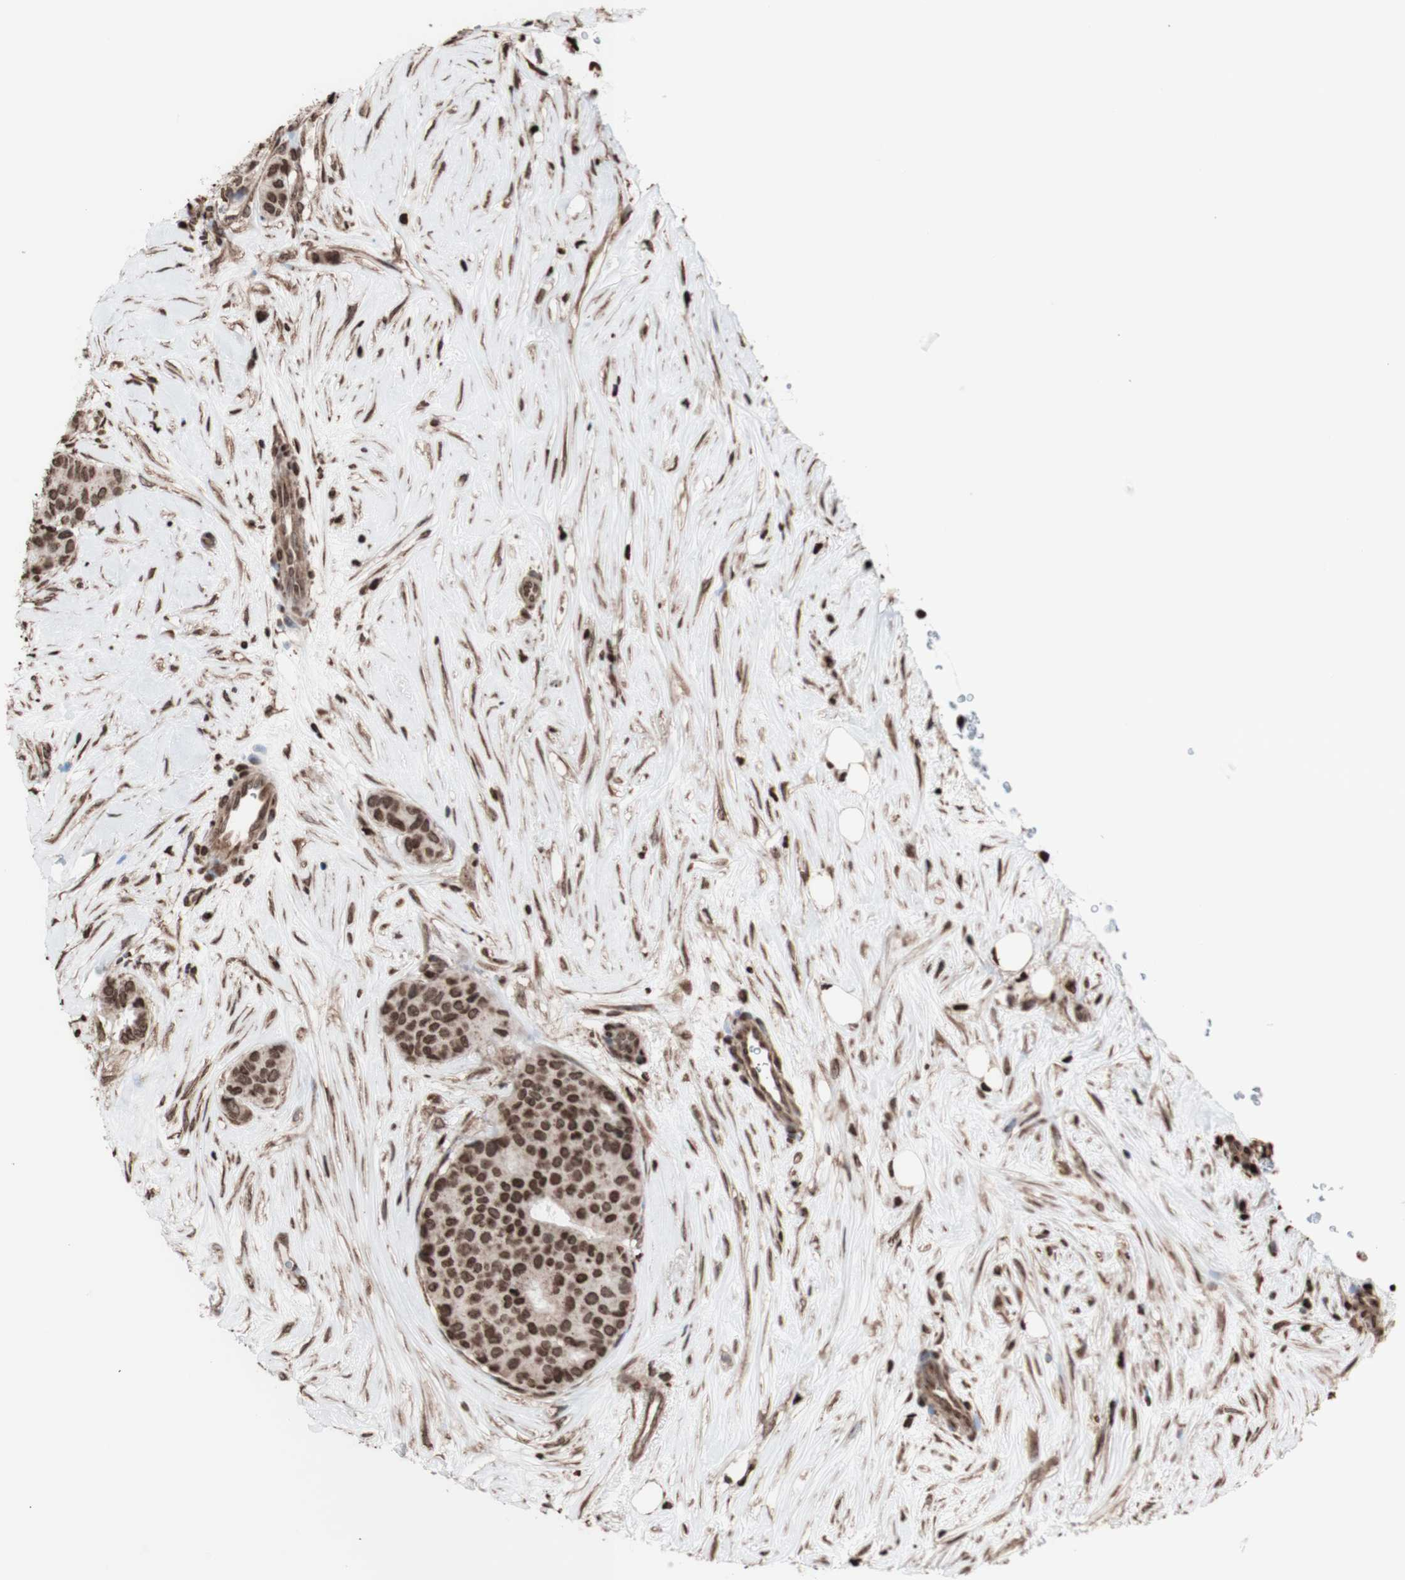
{"staining": {"intensity": "moderate", "quantity": ">75%", "location": "nuclear"}, "tissue": "breast cancer", "cell_type": "Tumor cells", "image_type": "cancer", "snomed": [{"axis": "morphology", "description": "Duct carcinoma"}, {"axis": "topography", "description": "Breast"}], "caption": "Protein expression analysis of breast invasive ductal carcinoma reveals moderate nuclear staining in about >75% of tumor cells.", "gene": "SNAI2", "patient": {"sex": "female", "age": 75}}